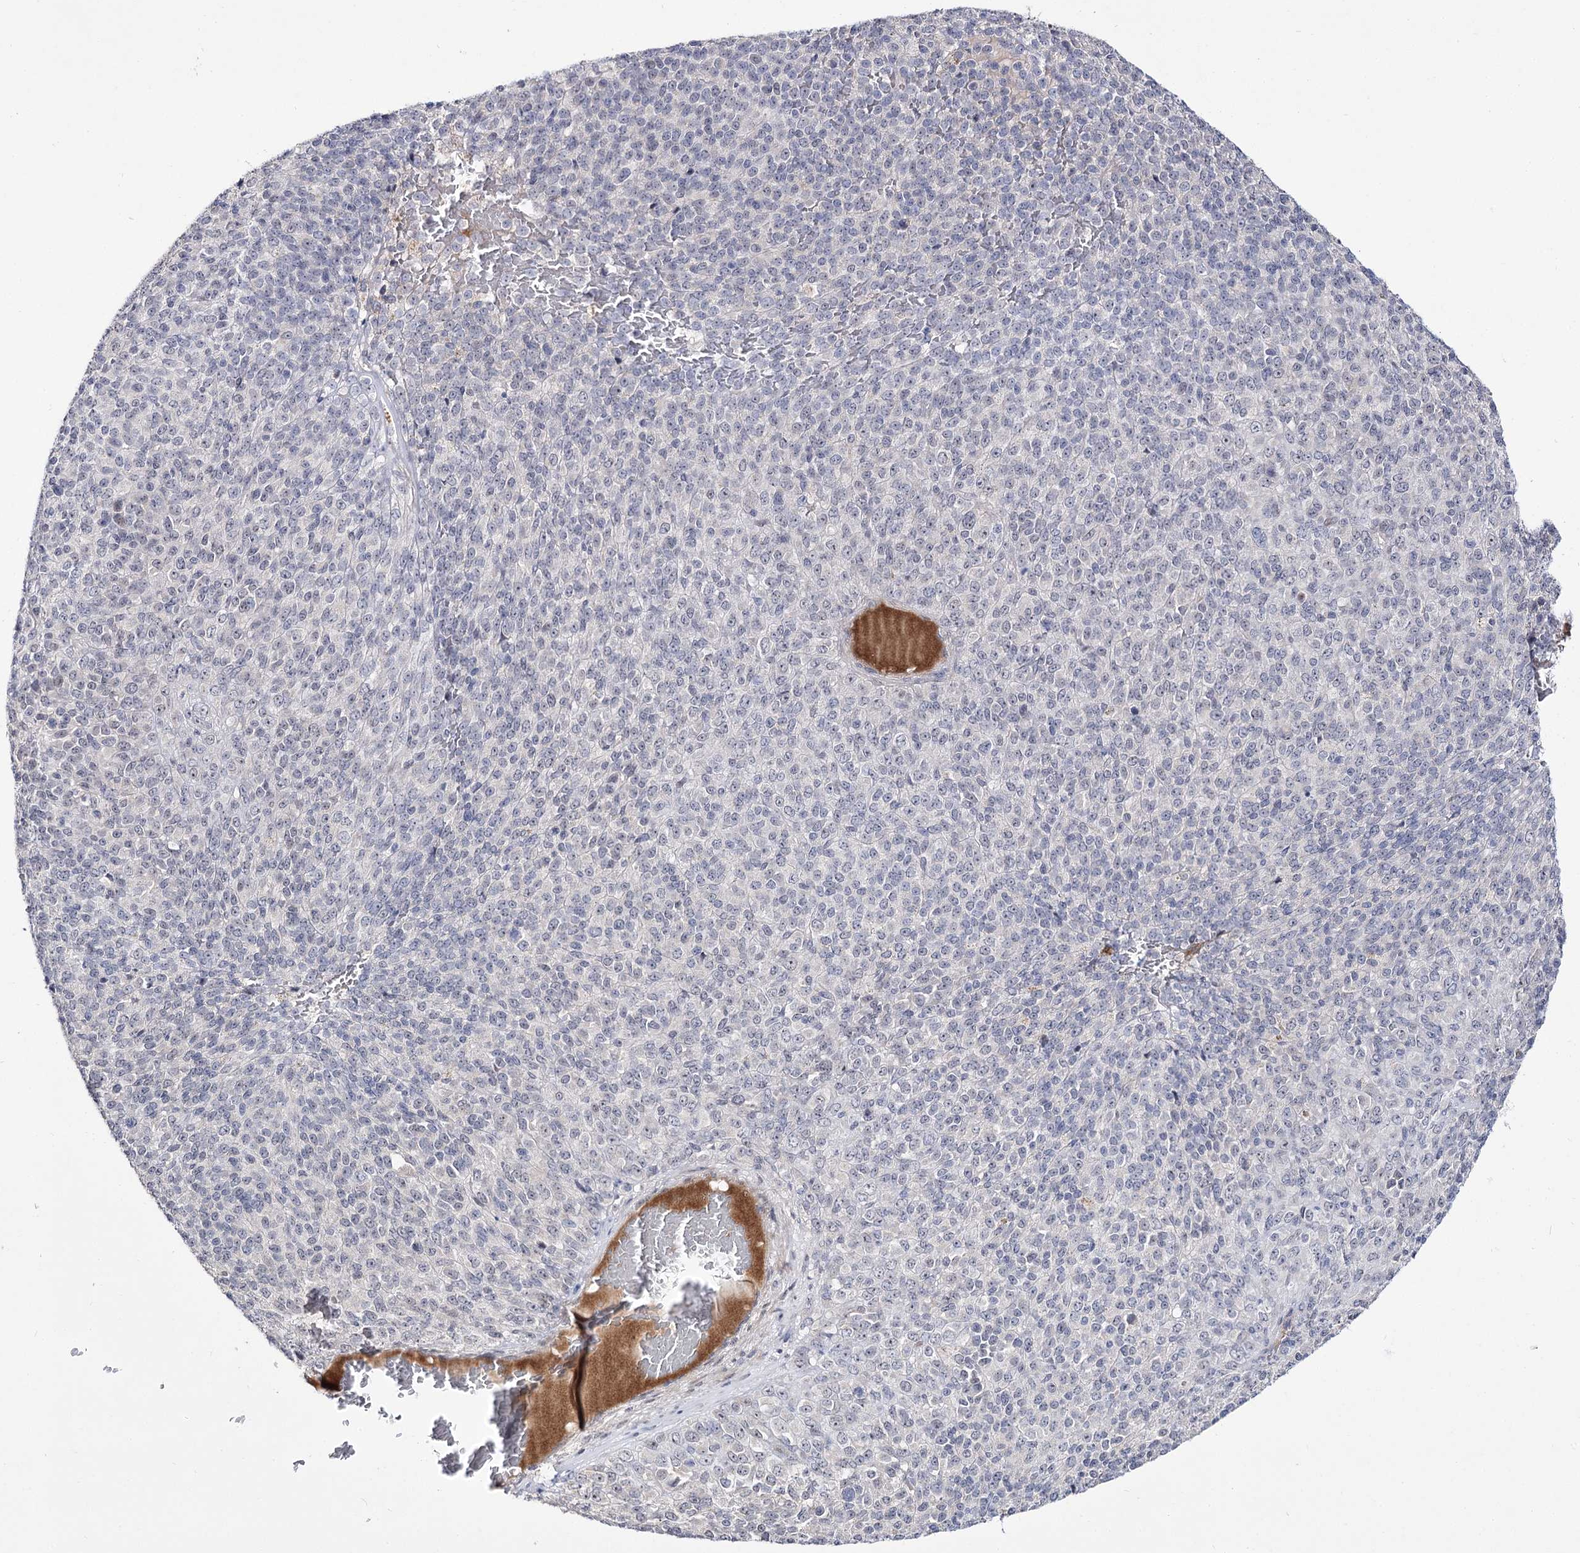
{"staining": {"intensity": "negative", "quantity": "none", "location": "none"}, "tissue": "melanoma", "cell_type": "Tumor cells", "image_type": "cancer", "snomed": [{"axis": "morphology", "description": "Malignant melanoma, Metastatic site"}, {"axis": "topography", "description": "Brain"}], "caption": "Melanoma was stained to show a protein in brown. There is no significant staining in tumor cells.", "gene": "RRP9", "patient": {"sex": "female", "age": 56}}